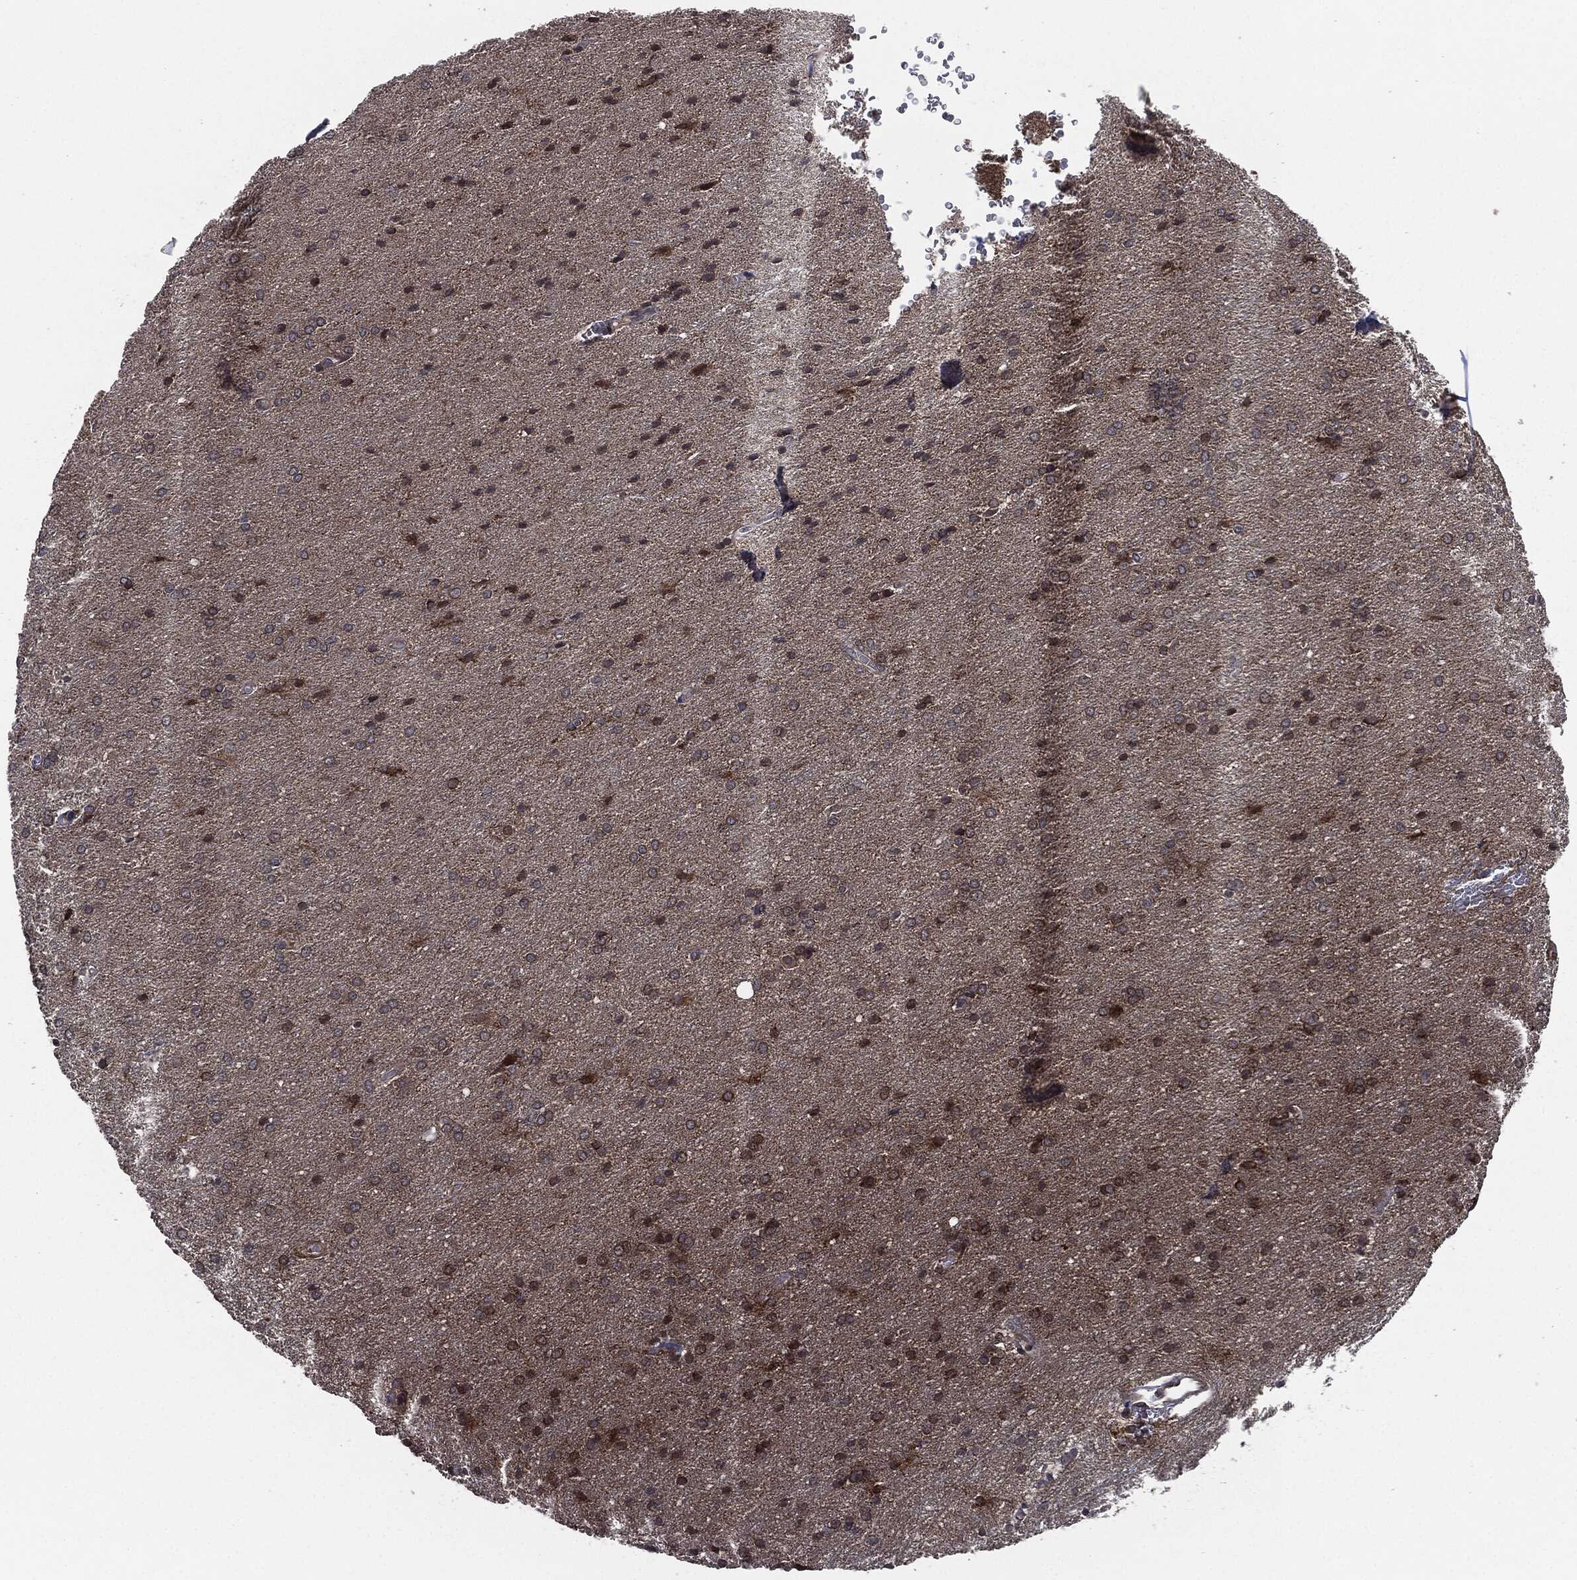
{"staining": {"intensity": "moderate", "quantity": "25%-75%", "location": "cytoplasmic/membranous"}, "tissue": "glioma", "cell_type": "Tumor cells", "image_type": "cancer", "snomed": [{"axis": "morphology", "description": "Glioma, malignant, Low grade"}, {"axis": "topography", "description": "Brain"}], "caption": "Tumor cells show medium levels of moderate cytoplasmic/membranous staining in about 25%-75% of cells in glioma.", "gene": "UBR1", "patient": {"sex": "female", "age": 32}}